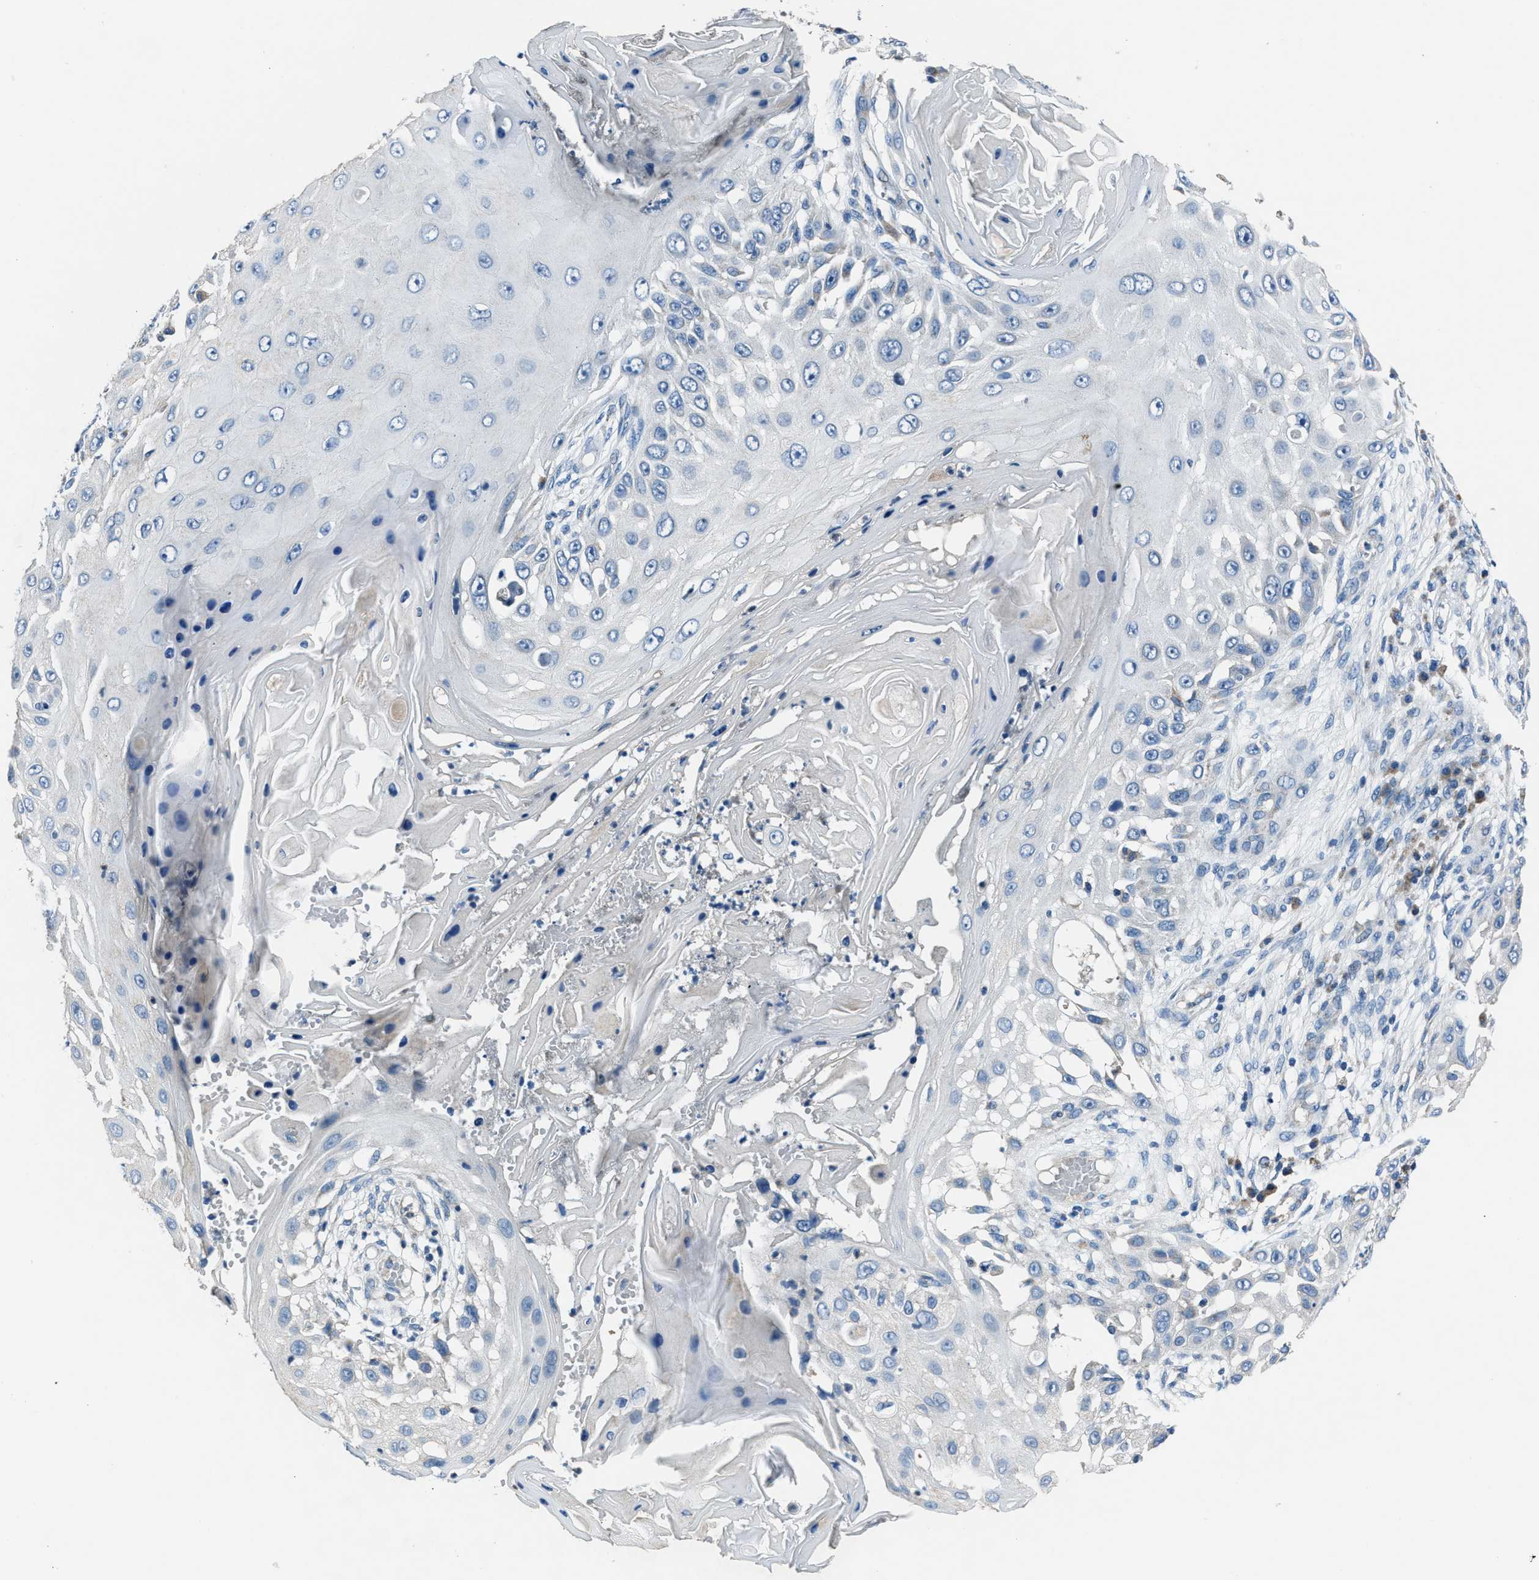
{"staining": {"intensity": "negative", "quantity": "none", "location": "none"}, "tissue": "skin cancer", "cell_type": "Tumor cells", "image_type": "cancer", "snomed": [{"axis": "morphology", "description": "Squamous cell carcinoma, NOS"}, {"axis": "topography", "description": "Skin"}], "caption": "High magnification brightfield microscopy of squamous cell carcinoma (skin) stained with DAB (brown) and counterstained with hematoxylin (blue): tumor cells show no significant positivity.", "gene": "ADAM2", "patient": {"sex": "female", "age": 44}}